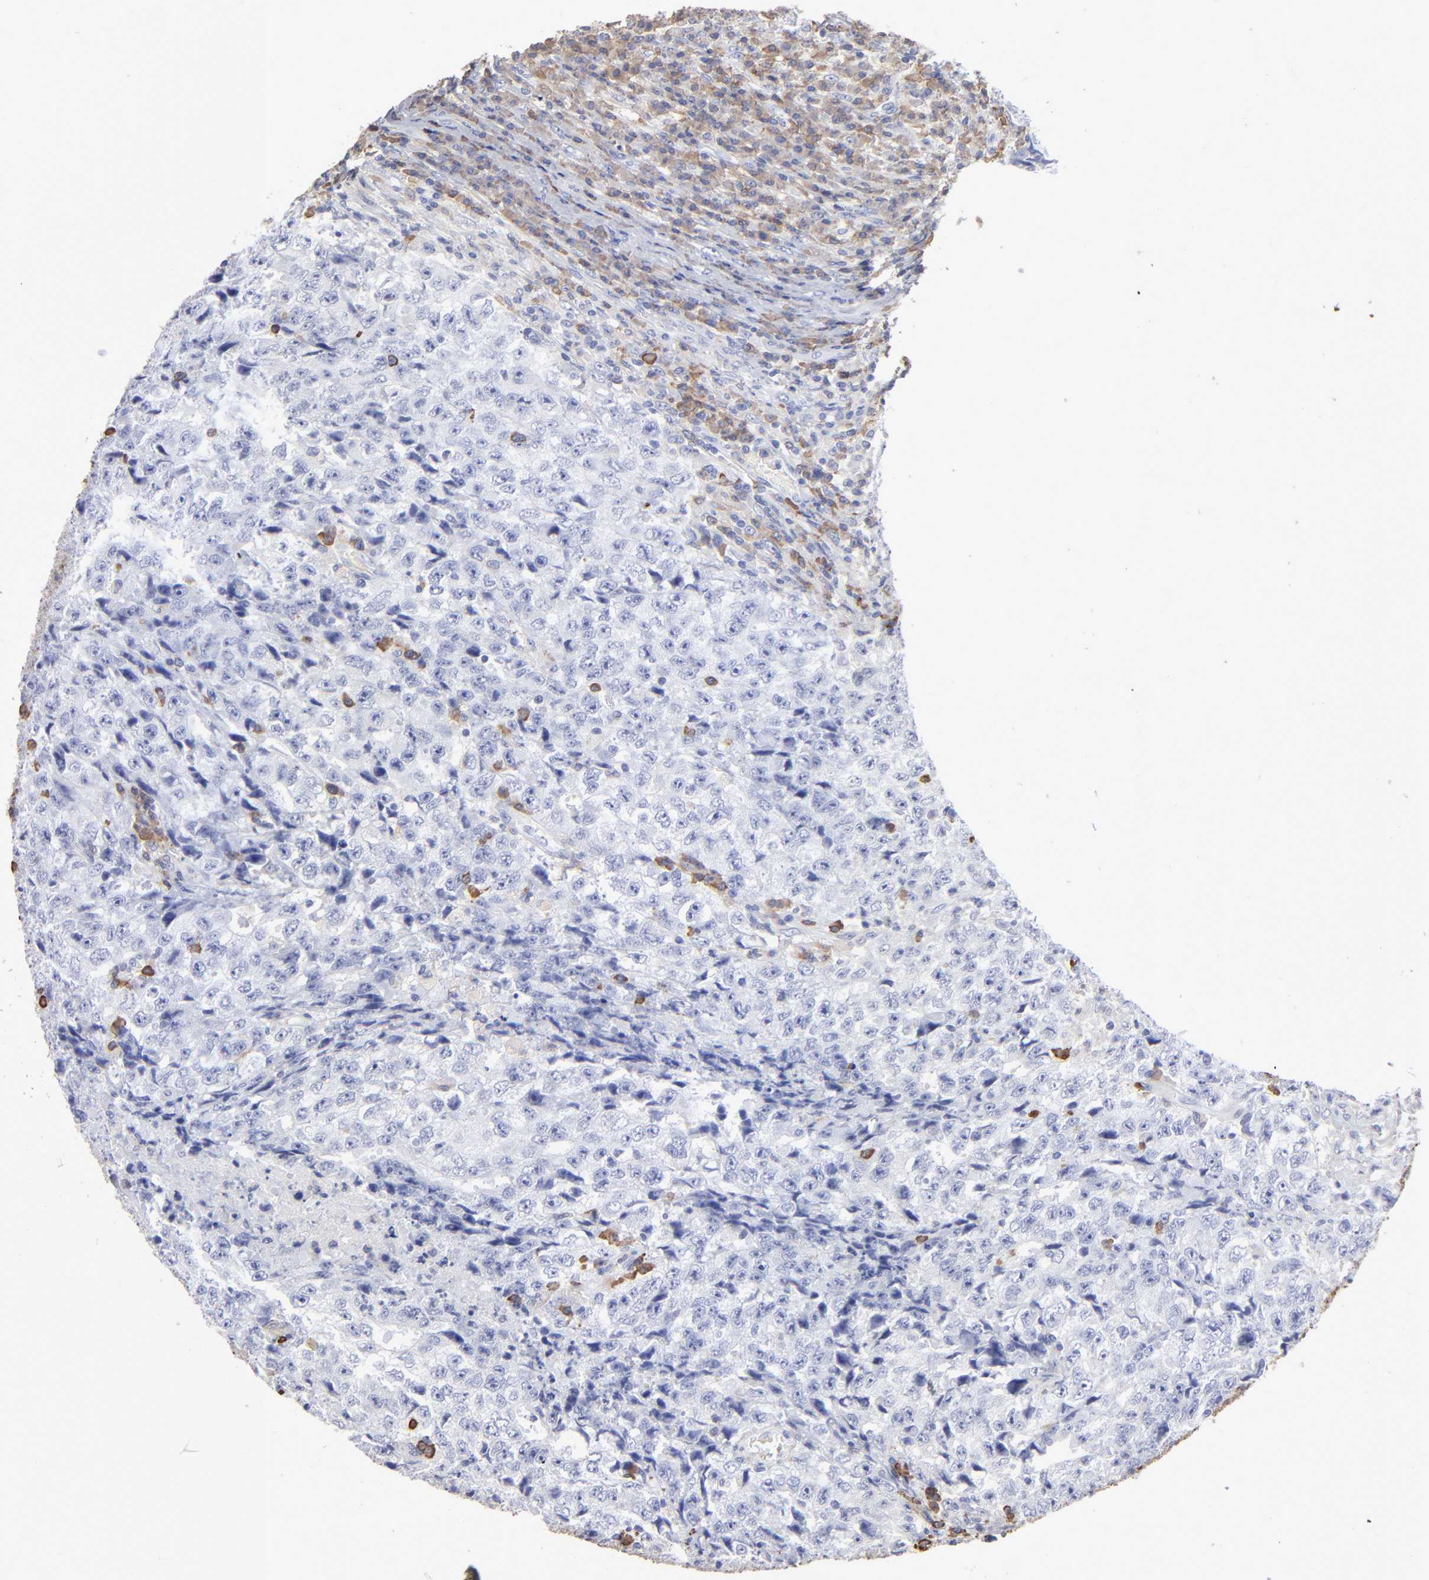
{"staining": {"intensity": "negative", "quantity": "none", "location": "none"}, "tissue": "testis cancer", "cell_type": "Tumor cells", "image_type": "cancer", "snomed": [{"axis": "morphology", "description": "Necrosis, NOS"}, {"axis": "morphology", "description": "Carcinoma, Embryonal, NOS"}, {"axis": "topography", "description": "Testis"}], "caption": "Testis embryonal carcinoma was stained to show a protein in brown. There is no significant positivity in tumor cells.", "gene": "LAT2", "patient": {"sex": "male", "age": 19}}